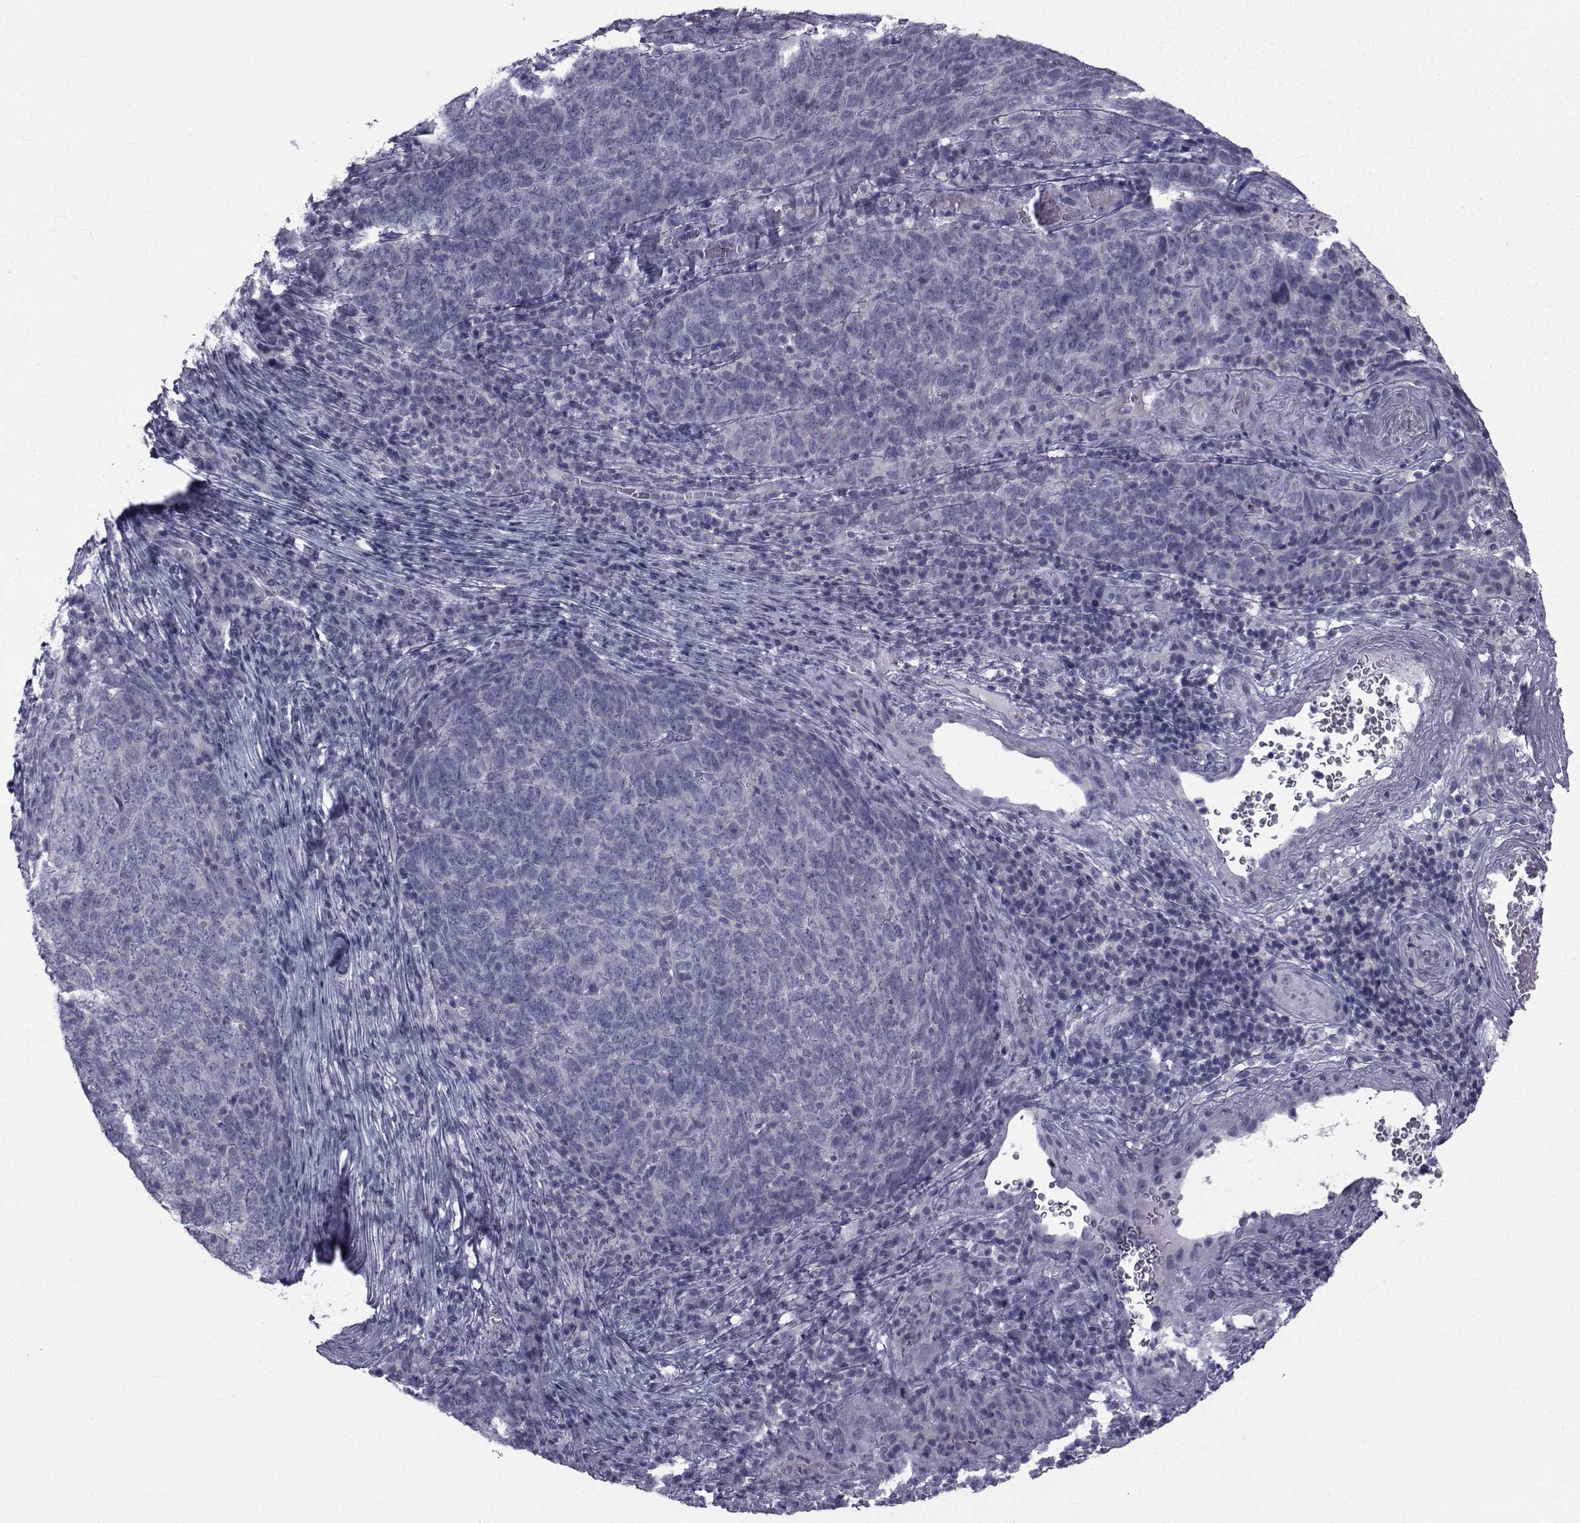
{"staining": {"intensity": "negative", "quantity": "none", "location": "none"}, "tissue": "skin cancer", "cell_type": "Tumor cells", "image_type": "cancer", "snomed": [{"axis": "morphology", "description": "Squamous cell carcinoma, NOS"}, {"axis": "topography", "description": "Skin"}, {"axis": "topography", "description": "Anal"}], "caption": "Tumor cells show no significant protein staining in skin cancer.", "gene": "FDXR", "patient": {"sex": "female", "age": 51}}